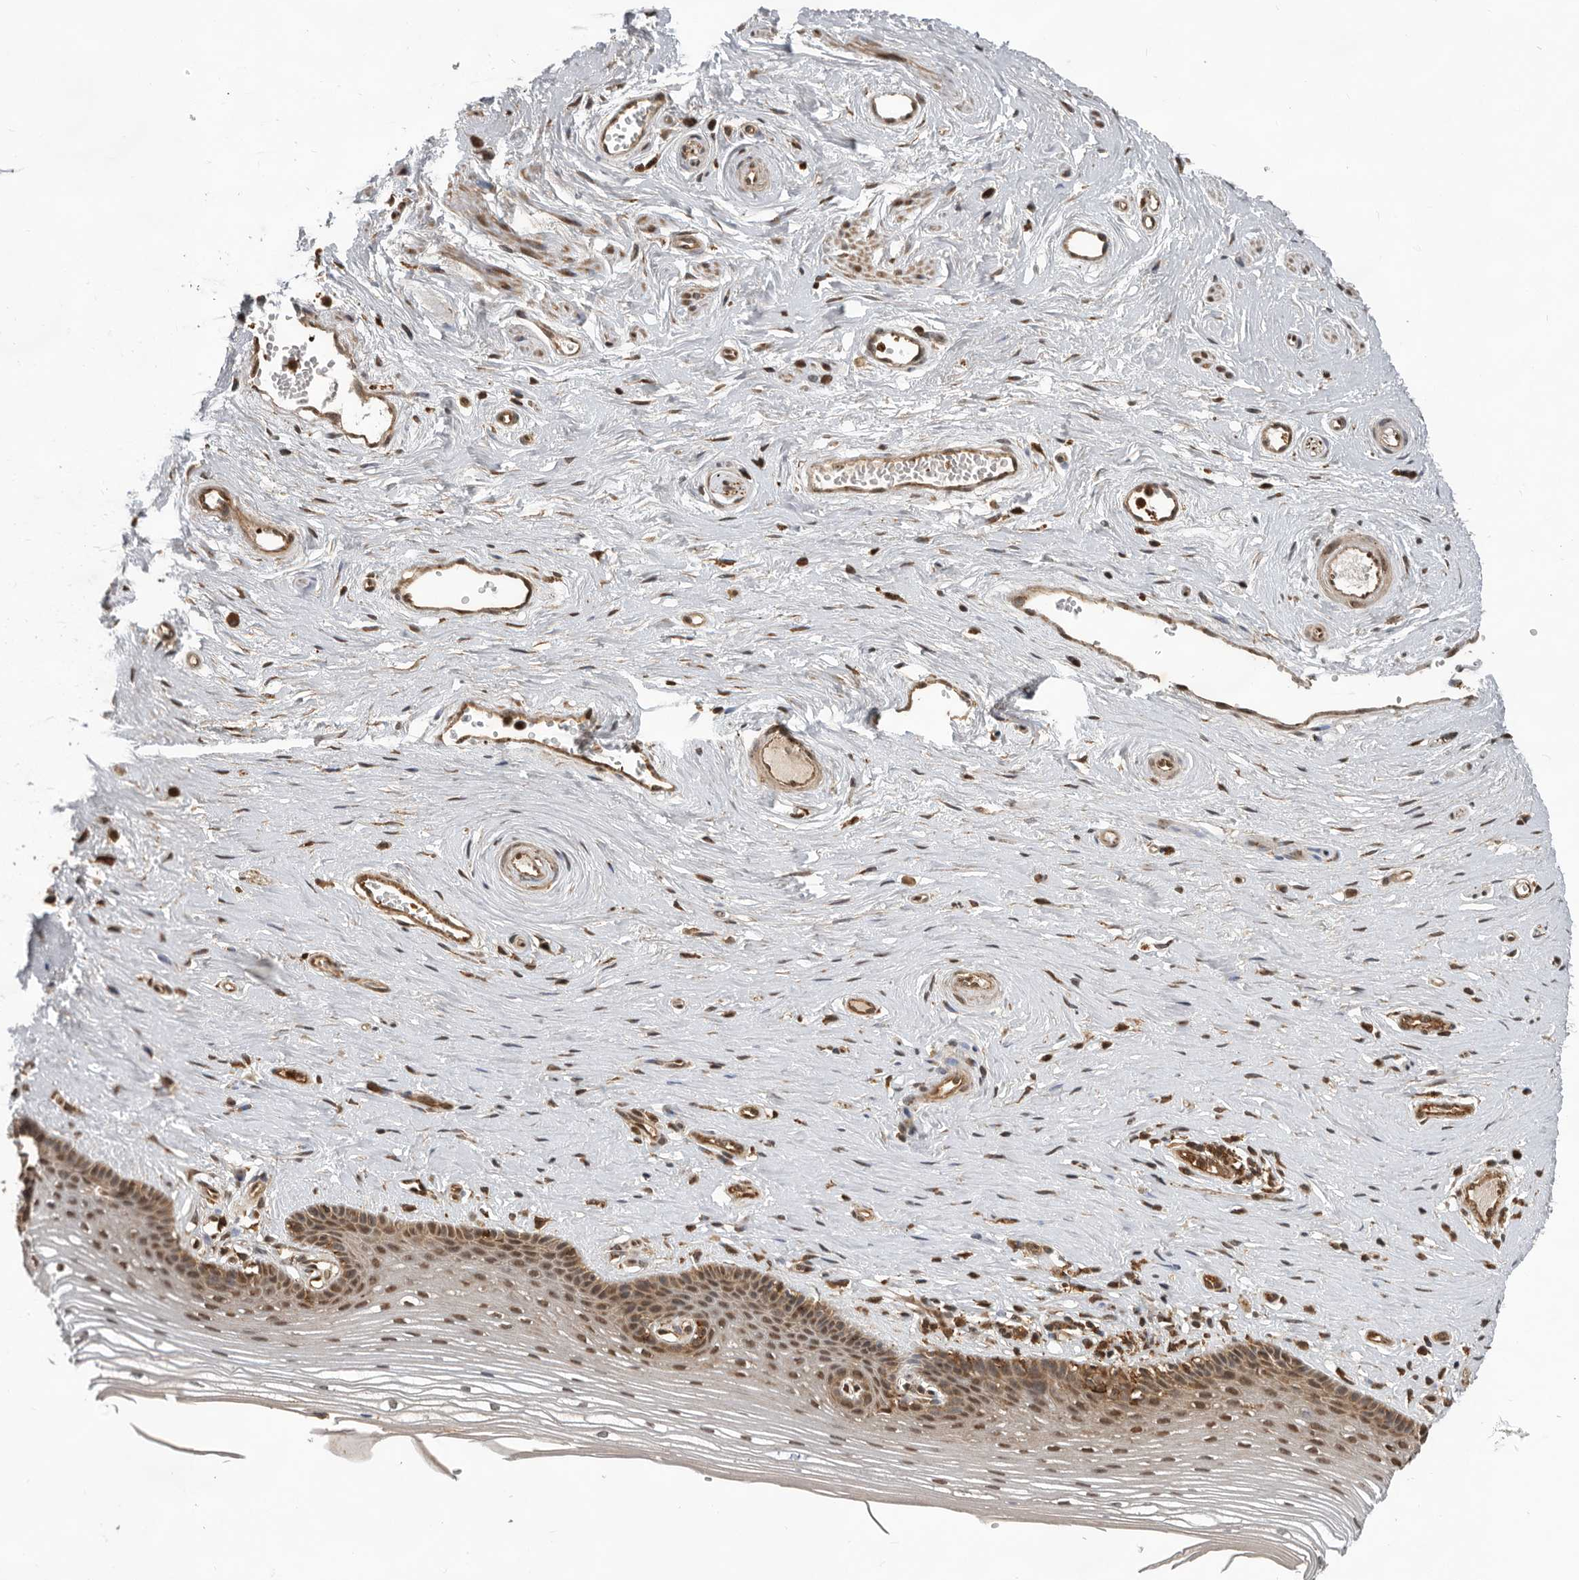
{"staining": {"intensity": "moderate", "quantity": "25%-75%", "location": "cytoplasmic/membranous,nuclear"}, "tissue": "vagina", "cell_type": "Squamous epithelial cells", "image_type": "normal", "snomed": [{"axis": "morphology", "description": "Normal tissue, NOS"}, {"axis": "topography", "description": "Vagina"}], "caption": "Moderate cytoplasmic/membranous,nuclear positivity is seen in about 25%-75% of squamous epithelial cells in benign vagina.", "gene": "RNF157", "patient": {"sex": "female", "age": 46}}